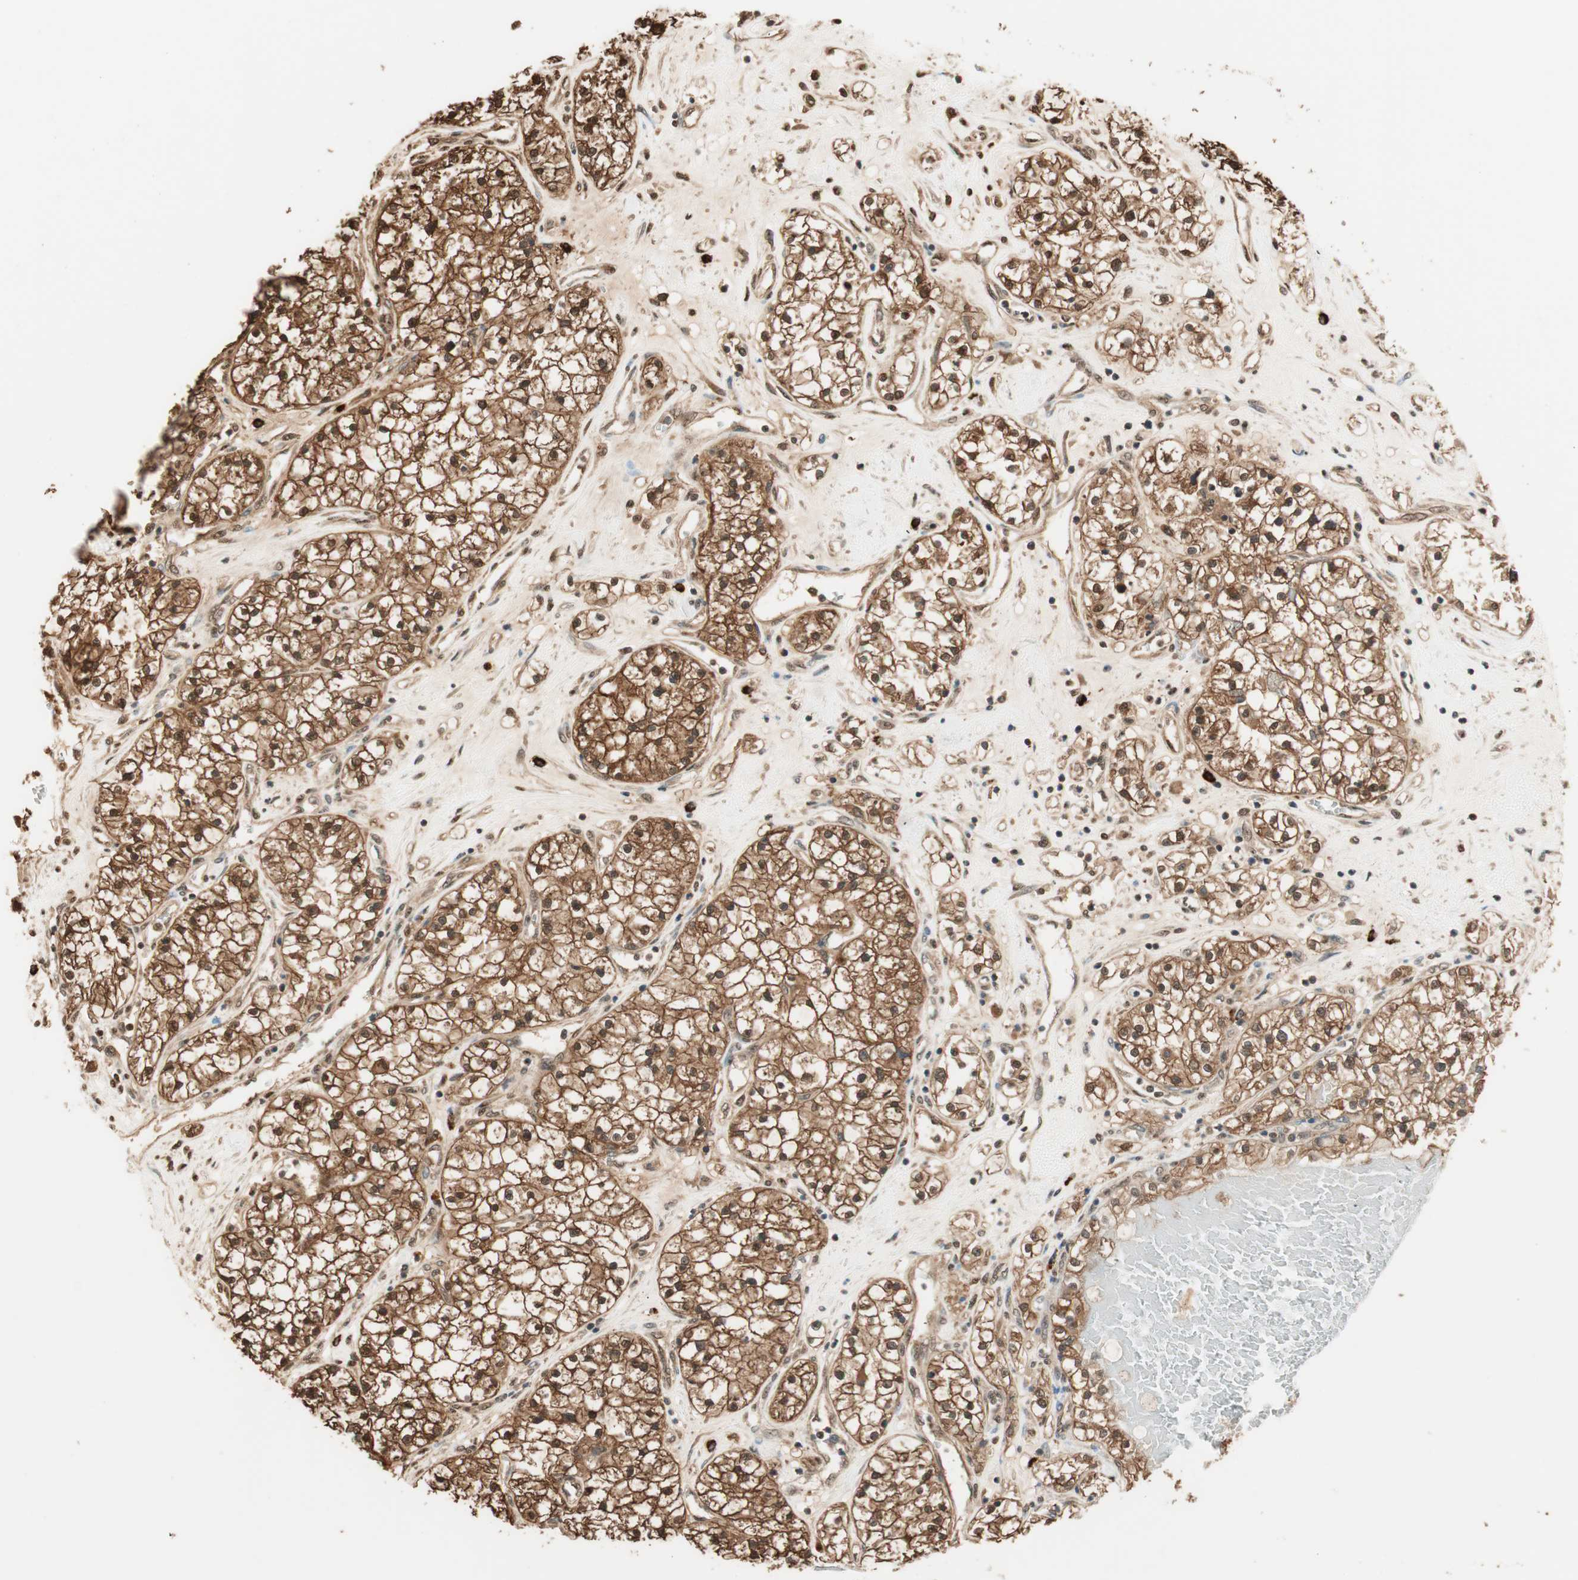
{"staining": {"intensity": "strong", "quantity": ">75%", "location": "cytoplasmic/membranous,nuclear"}, "tissue": "renal cancer", "cell_type": "Tumor cells", "image_type": "cancer", "snomed": [{"axis": "morphology", "description": "Adenocarcinoma, NOS"}, {"axis": "topography", "description": "Kidney"}], "caption": "DAB immunohistochemical staining of renal cancer (adenocarcinoma) displays strong cytoplasmic/membranous and nuclear protein staining in about >75% of tumor cells.", "gene": "ZNF443", "patient": {"sex": "male", "age": 68}}